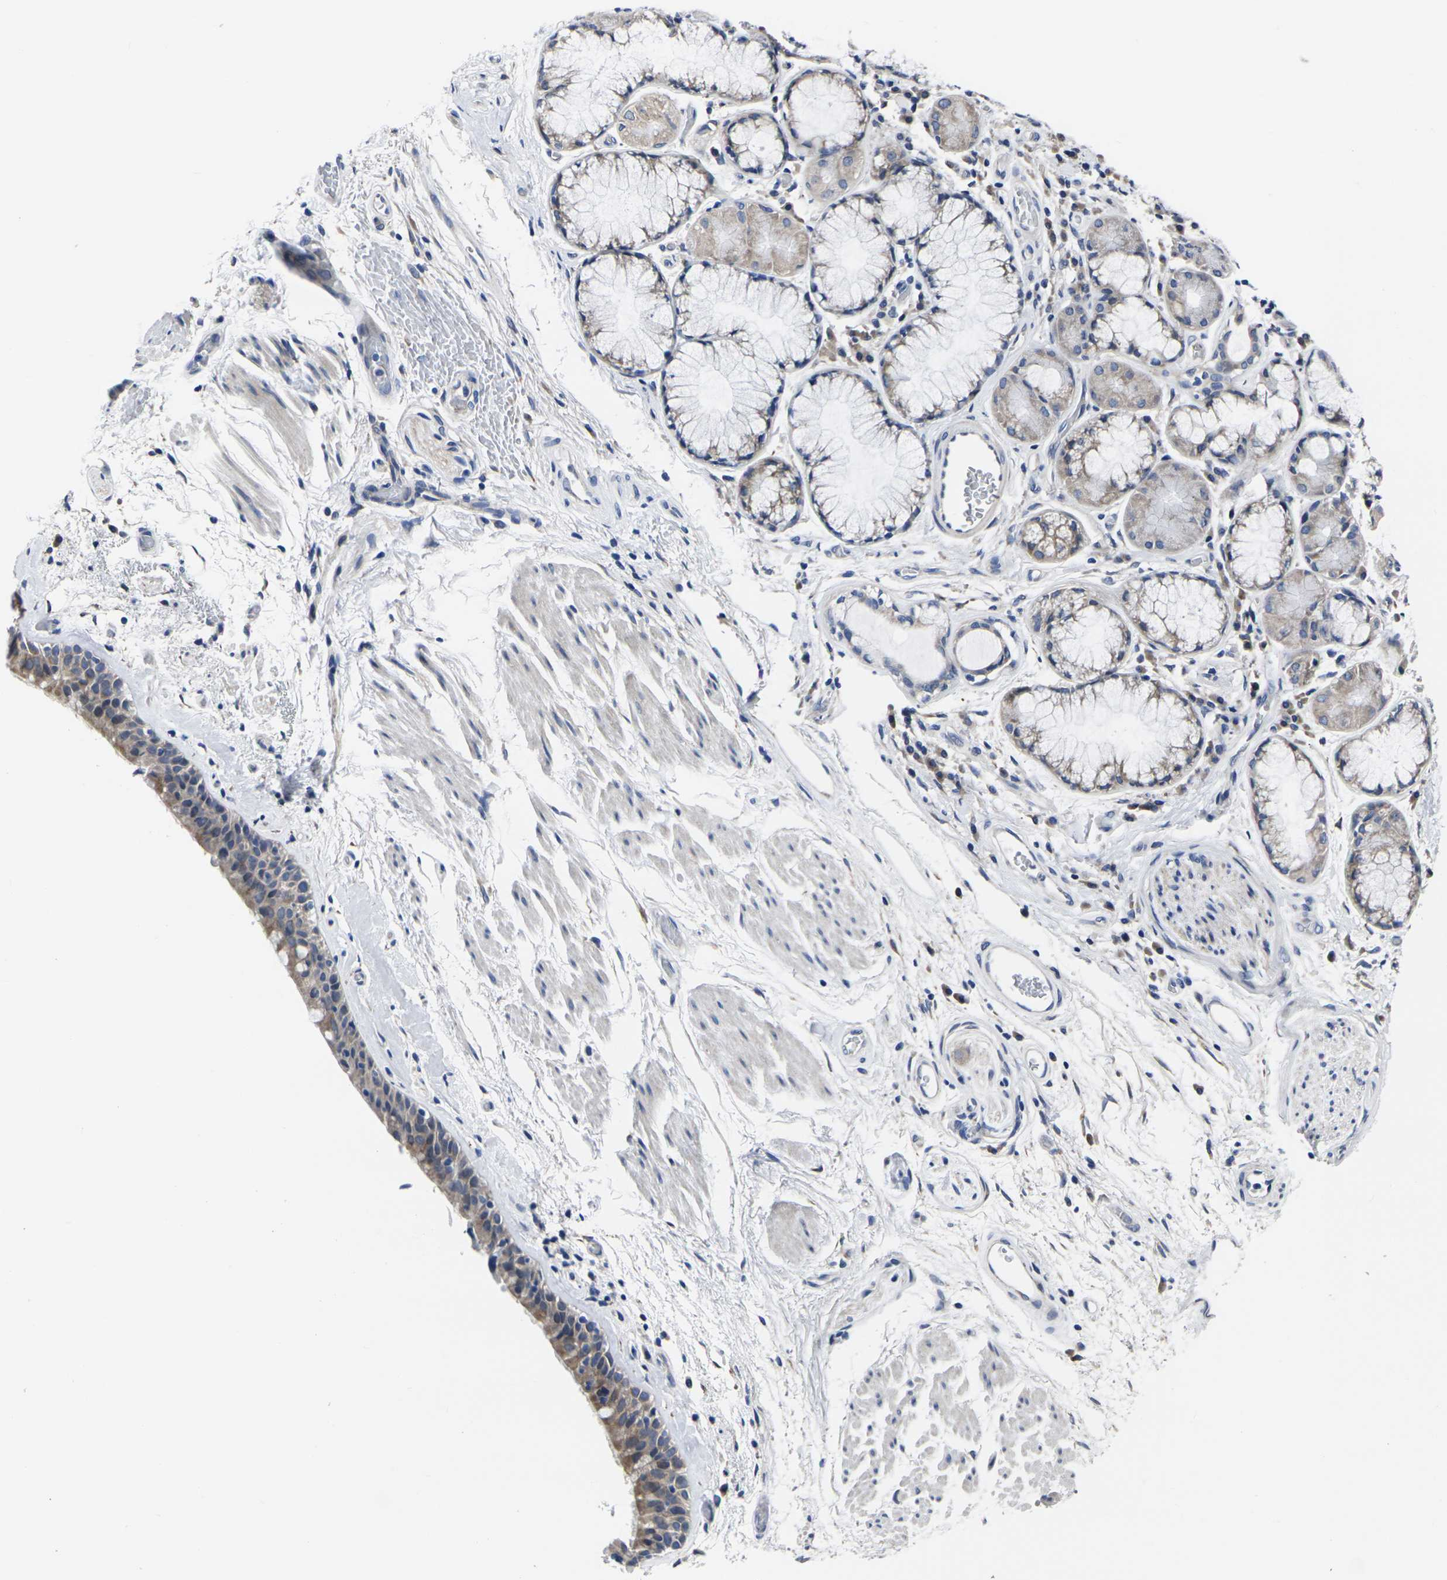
{"staining": {"intensity": "weak", "quantity": ">75%", "location": "cytoplasmic/membranous"}, "tissue": "bronchus", "cell_type": "Respiratory epithelial cells", "image_type": "normal", "snomed": [{"axis": "morphology", "description": "Normal tissue, NOS"}, {"axis": "morphology", "description": "Adenocarcinoma, NOS"}, {"axis": "topography", "description": "Bronchus"}, {"axis": "topography", "description": "Lung"}], "caption": "Protein analysis of unremarkable bronchus demonstrates weak cytoplasmic/membranous expression in about >75% of respiratory epithelial cells.", "gene": "CYP2C8", "patient": {"sex": "female", "age": 54}}